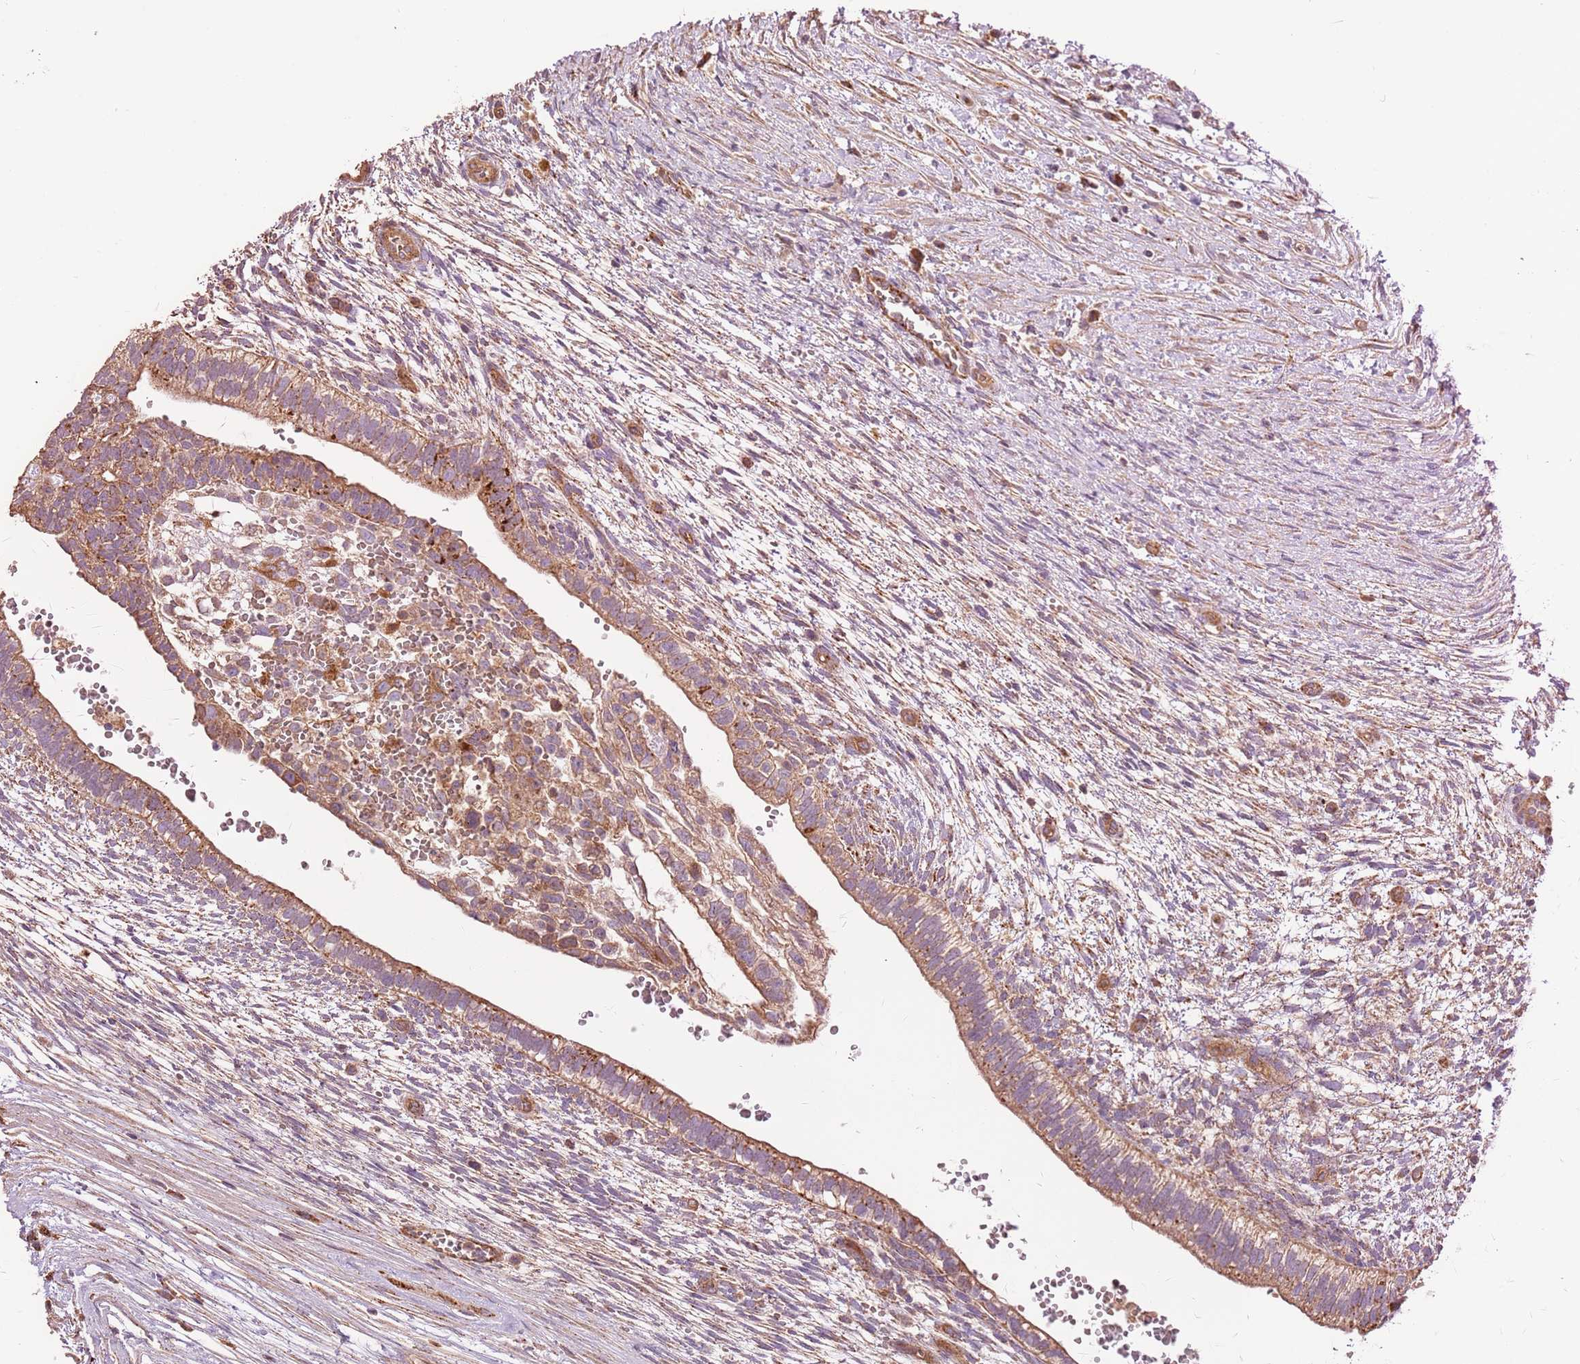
{"staining": {"intensity": "moderate", "quantity": ">75%", "location": "cytoplasmic/membranous"}, "tissue": "testis cancer", "cell_type": "Tumor cells", "image_type": "cancer", "snomed": [{"axis": "morphology", "description": "Normal tissue, NOS"}, {"axis": "morphology", "description": "Carcinoma, Embryonal, NOS"}, {"axis": "topography", "description": "Testis"}], "caption": "Immunohistochemical staining of human testis cancer shows medium levels of moderate cytoplasmic/membranous protein staining in about >75% of tumor cells.", "gene": "DOCK6", "patient": {"sex": "male", "age": 32}}